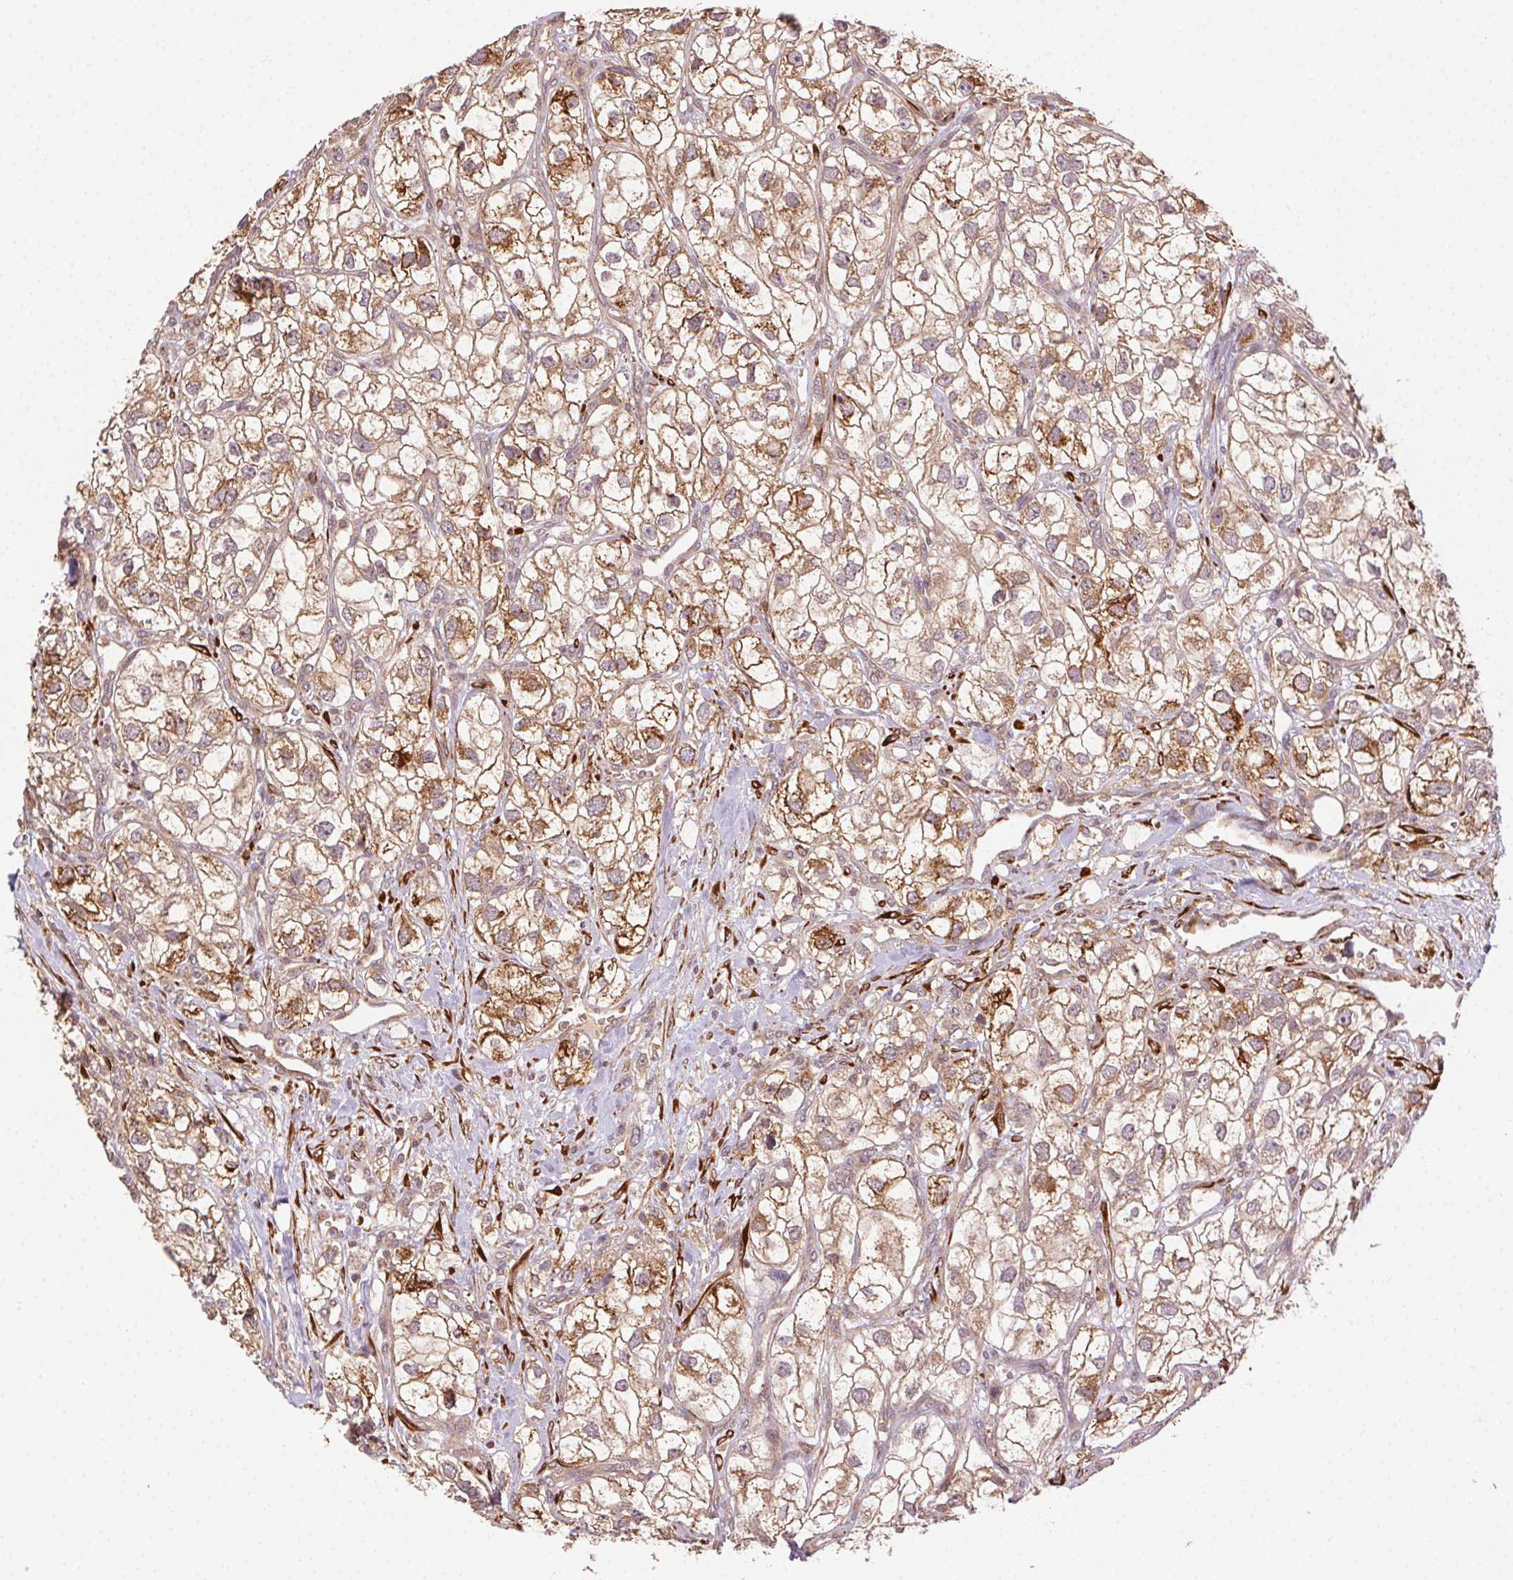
{"staining": {"intensity": "moderate", "quantity": ">75%", "location": "cytoplasmic/membranous"}, "tissue": "renal cancer", "cell_type": "Tumor cells", "image_type": "cancer", "snomed": [{"axis": "morphology", "description": "Adenocarcinoma, NOS"}, {"axis": "topography", "description": "Kidney"}], "caption": "A medium amount of moderate cytoplasmic/membranous staining is present in approximately >75% of tumor cells in renal cancer tissue.", "gene": "KLHL15", "patient": {"sex": "male", "age": 59}}